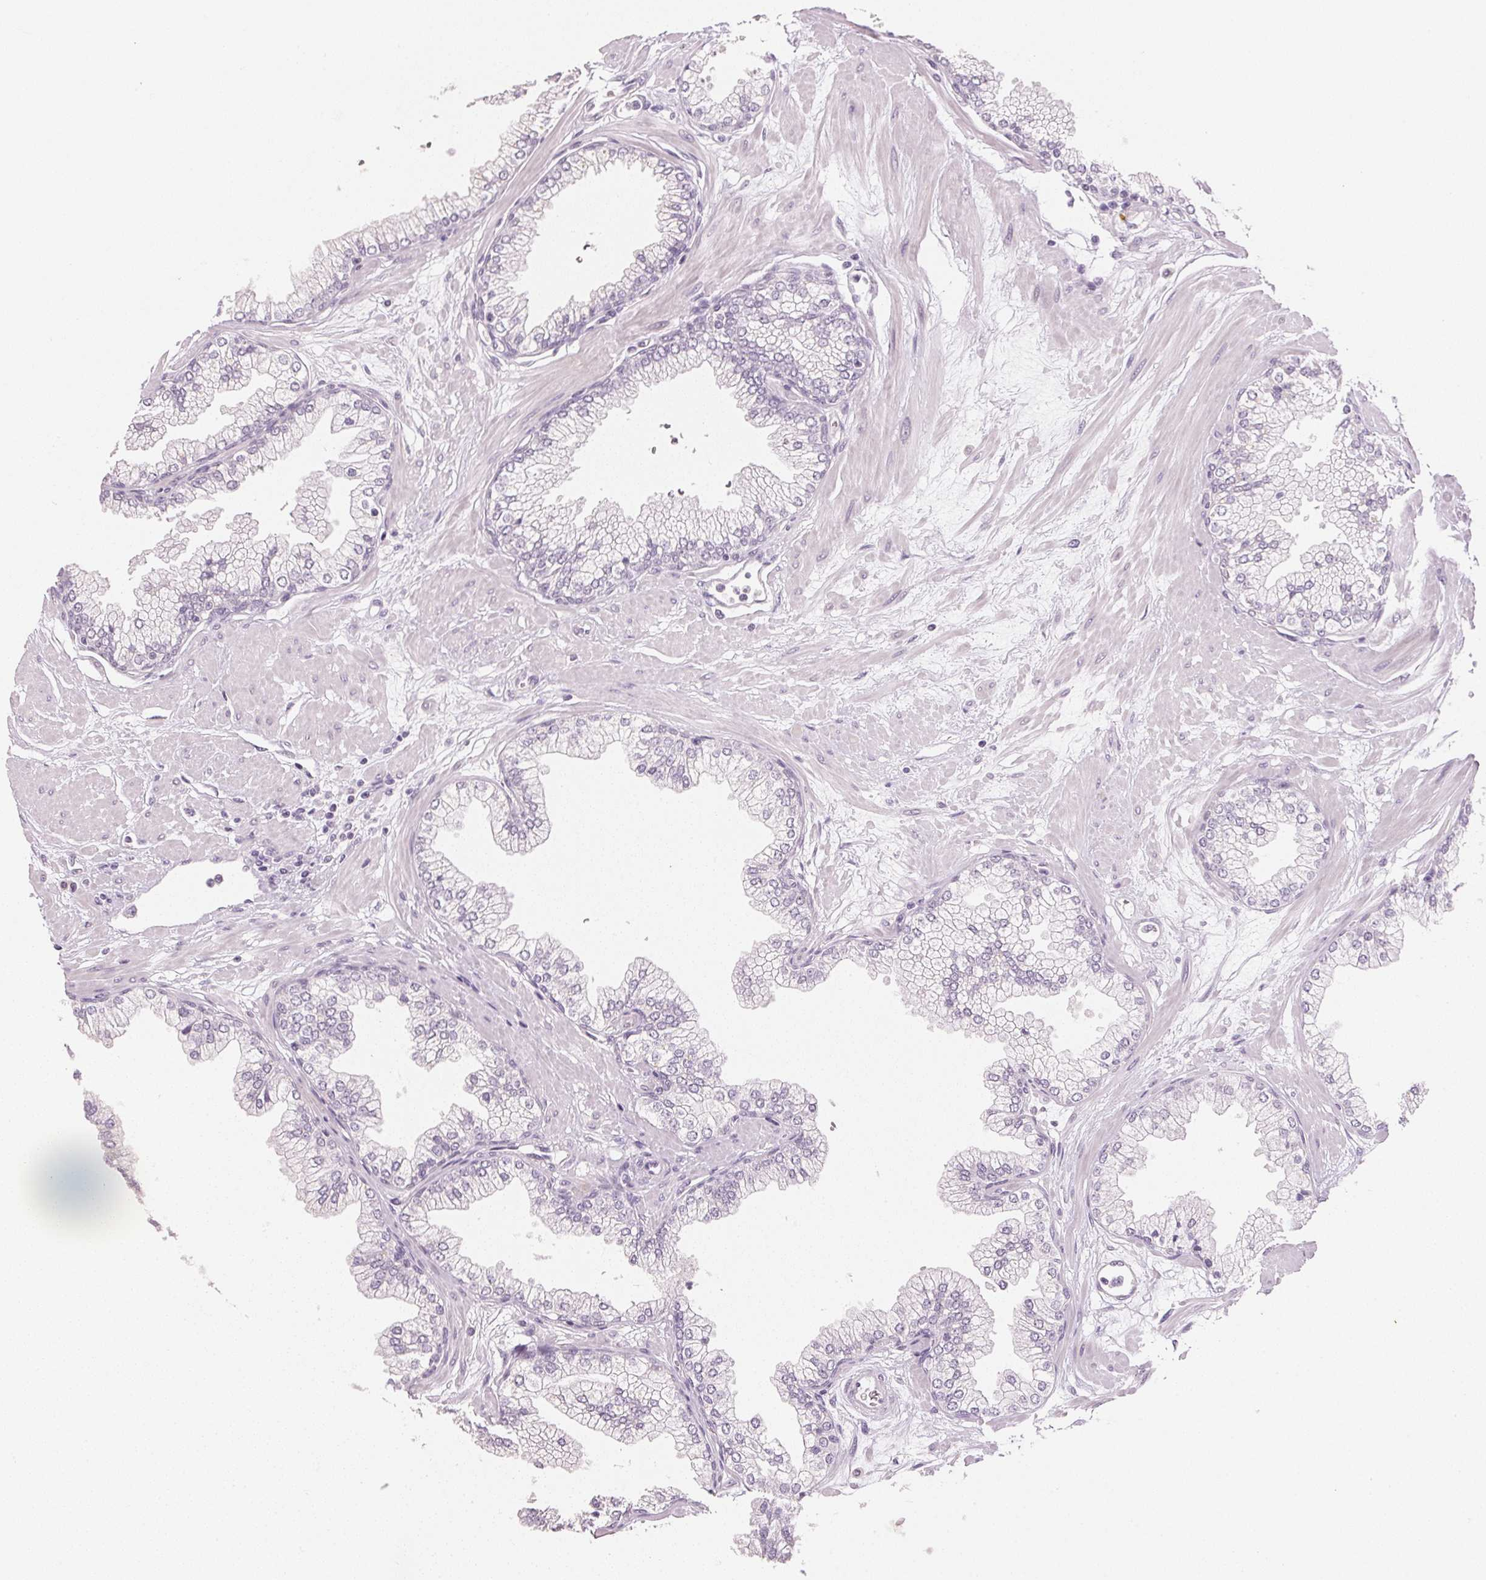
{"staining": {"intensity": "negative", "quantity": "none", "location": "none"}, "tissue": "prostate", "cell_type": "Glandular cells", "image_type": "normal", "snomed": [{"axis": "morphology", "description": "Normal tissue, NOS"}, {"axis": "topography", "description": "Prostate"}, {"axis": "topography", "description": "Peripheral nerve tissue"}], "caption": "Immunohistochemical staining of unremarkable human prostate shows no significant expression in glandular cells.", "gene": "IGFBP1", "patient": {"sex": "male", "age": 61}}